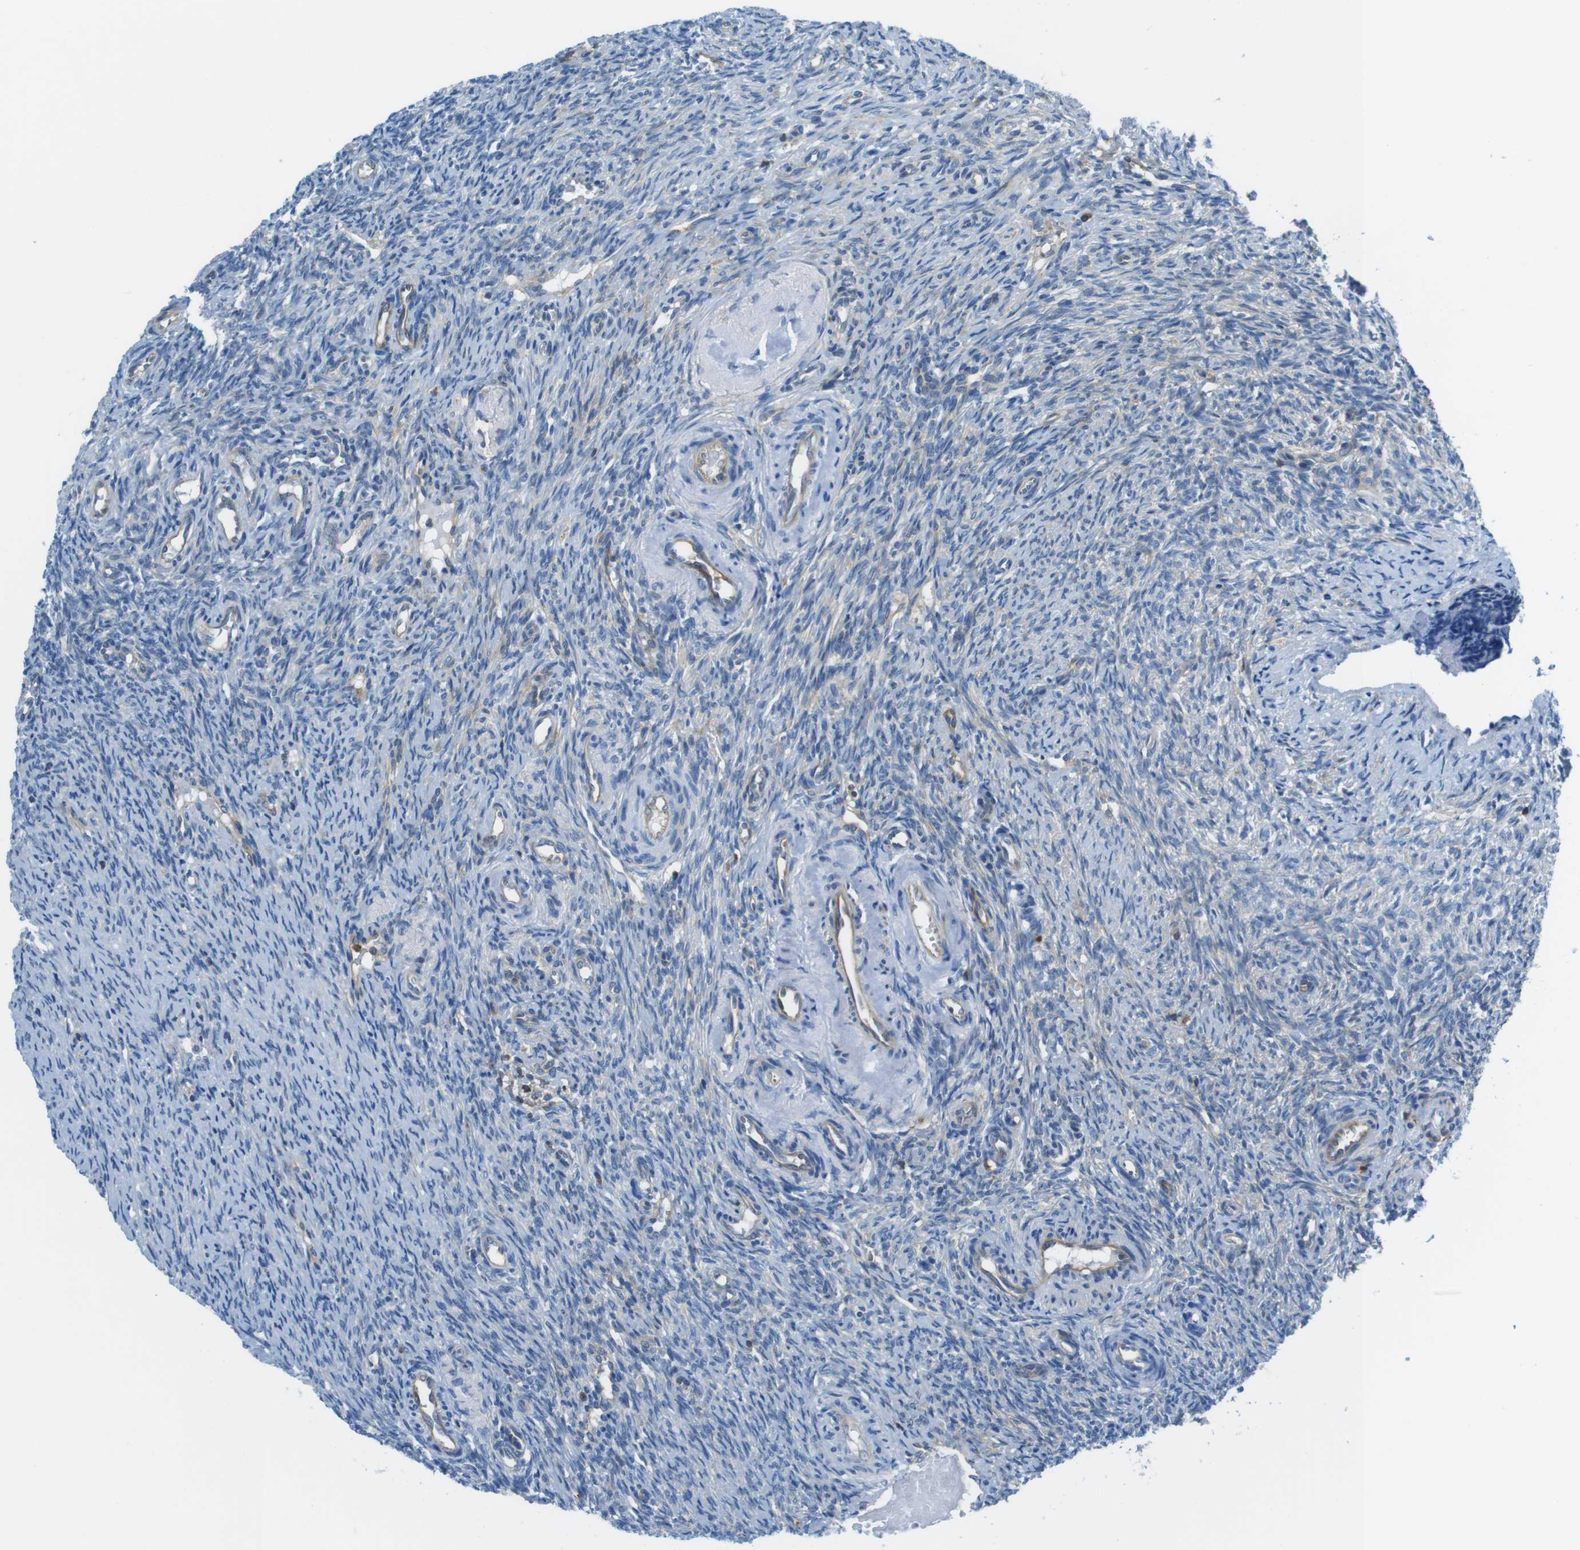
{"staining": {"intensity": "weak", "quantity": "<25%", "location": "cytoplasmic/membranous"}, "tissue": "ovary", "cell_type": "Ovarian stroma cells", "image_type": "normal", "snomed": [{"axis": "morphology", "description": "Normal tissue, NOS"}, {"axis": "topography", "description": "Ovary"}], "caption": "The histopathology image demonstrates no staining of ovarian stroma cells in normal ovary. Nuclei are stained in blue.", "gene": "TES", "patient": {"sex": "female", "age": 41}}